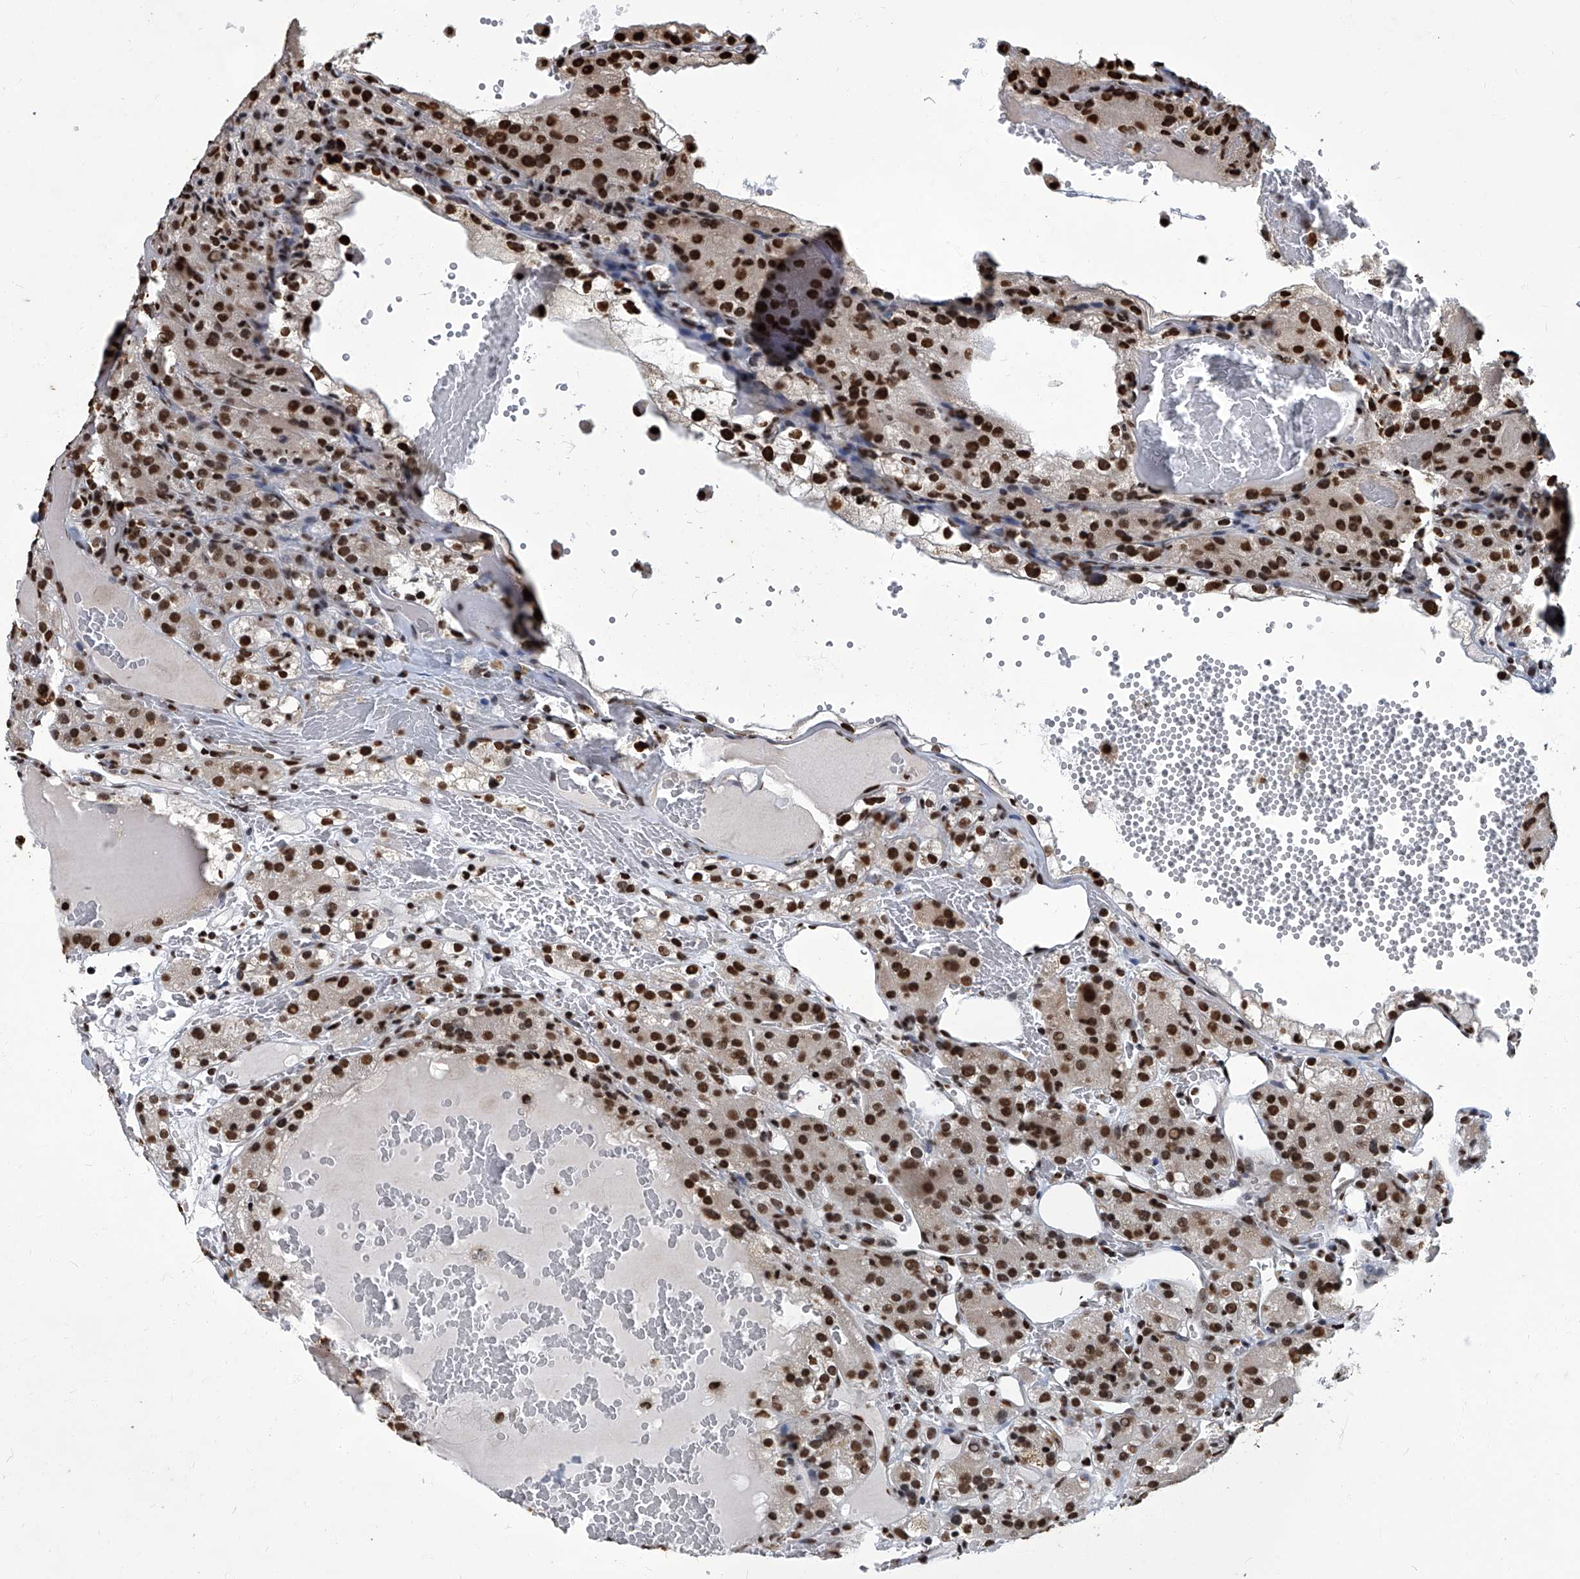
{"staining": {"intensity": "strong", "quantity": ">75%", "location": "nuclear"}, "tissue": "renal cancer", "cell_type": "Tumor cells", "image_type": "cancer", "snomed": [{"axis": "morphology", "description": "Normal tissue, NOS"}, {"axis": "morphology", "description": "Adenocarcinoma, NOS"}, {"axis": "topography", "description": "Kidney"}], "caption": "This micrograph exhibits adenocarcinoma (renal) stained with immunohistochemistry (IHC) to label a protein in brown. The nuclear of tumor cells show strong positivity for the protein. Nuclei are counter-stained blue.", "gene": "HBP1", "patient": {"sex": "male", "age": 61}}